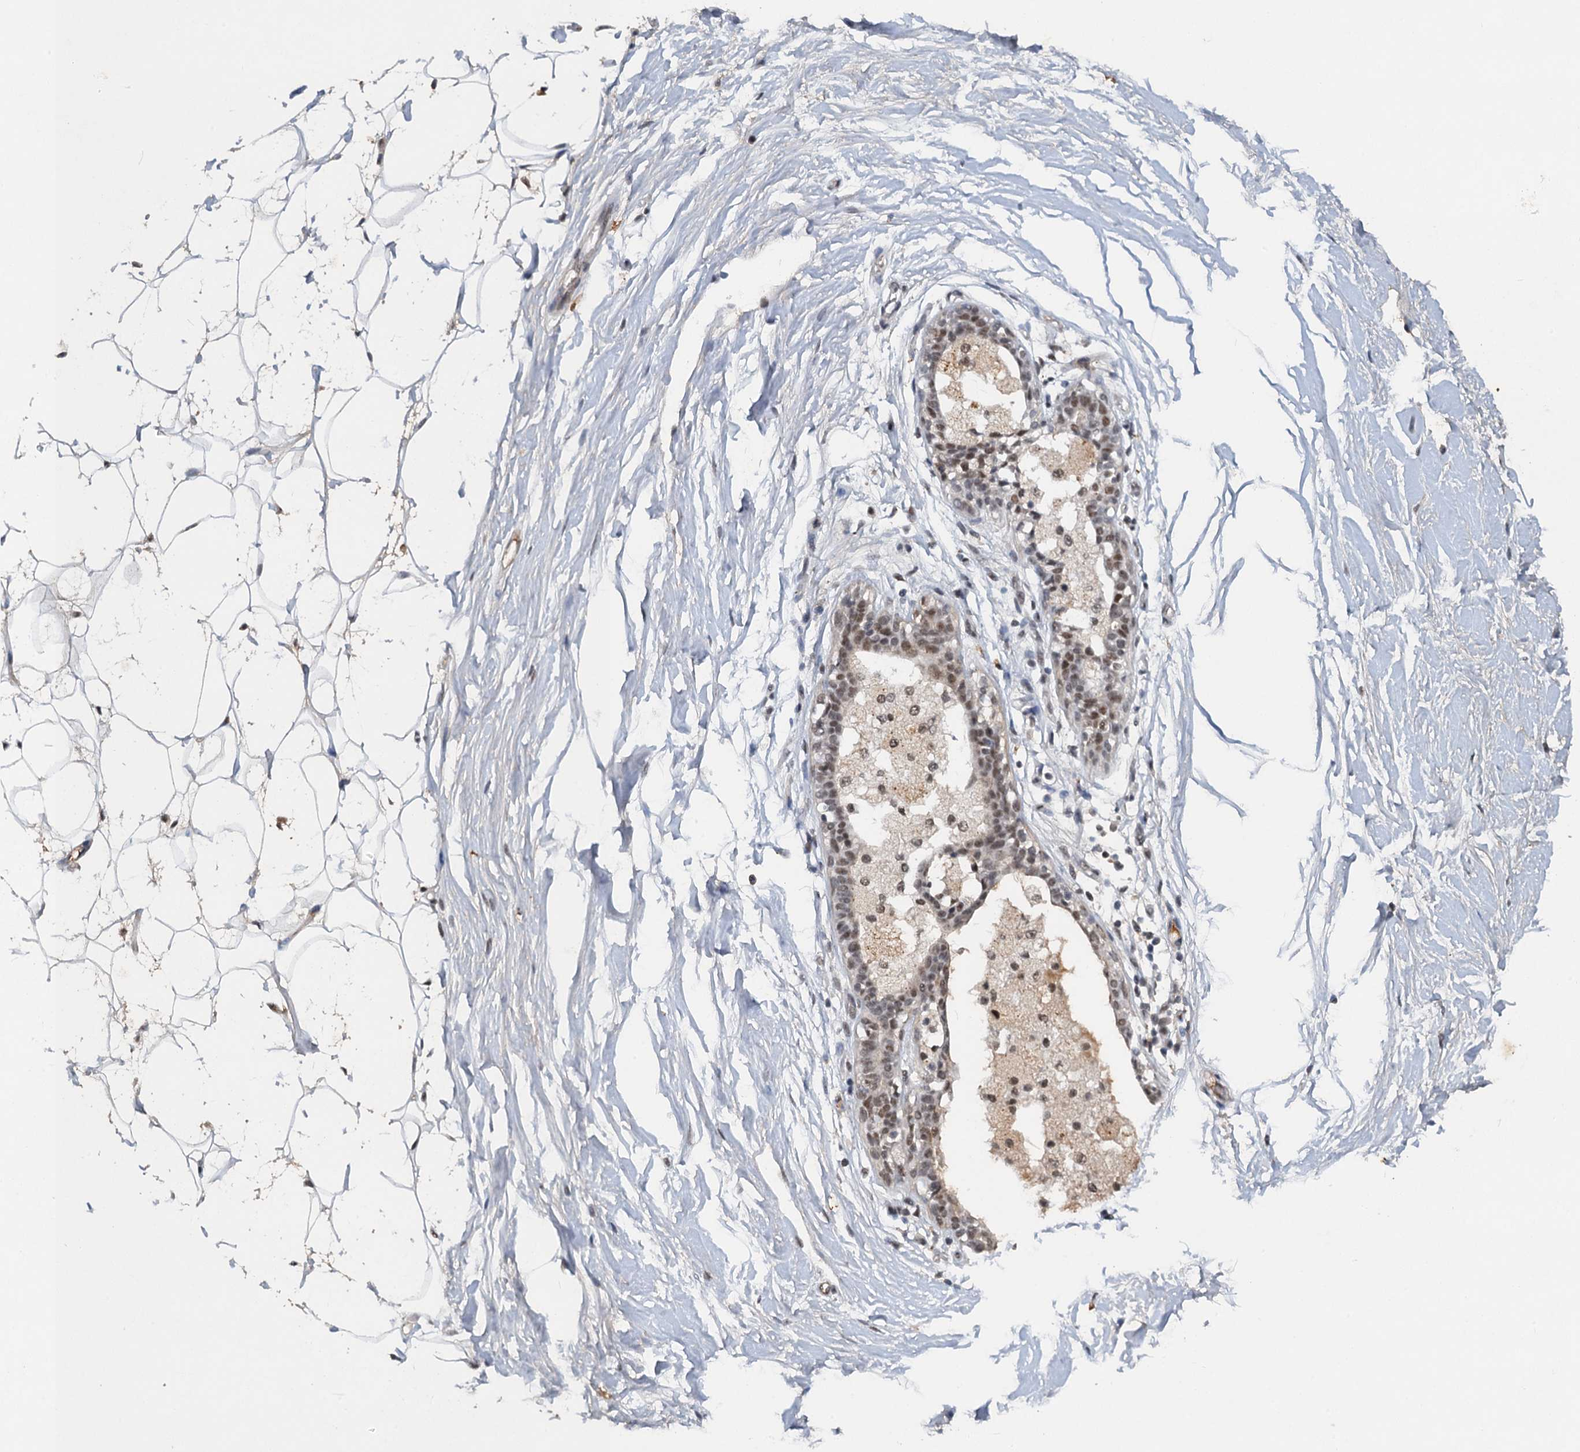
{"staining": {"intensity": "weak", "quantity": "25%-75%", "location": "nuclear"}, "tissue": "adipose tissue", "cell_type": "Adipocytes", "image_type": "normal", "snomed": [{"axis": "morphology", "description": "Normal tissue, NOS"}, {"axis": "topography", "description": "Breast"}], "caption": "Immunohistochemical staining of normal human adipose tissue displays 25%-75% levels of weak nuclear protein positivity in approximately 25%-75% of adipocytes.", "gene": "CSTF3", "patient": {"sex": "female", "age": 26}}